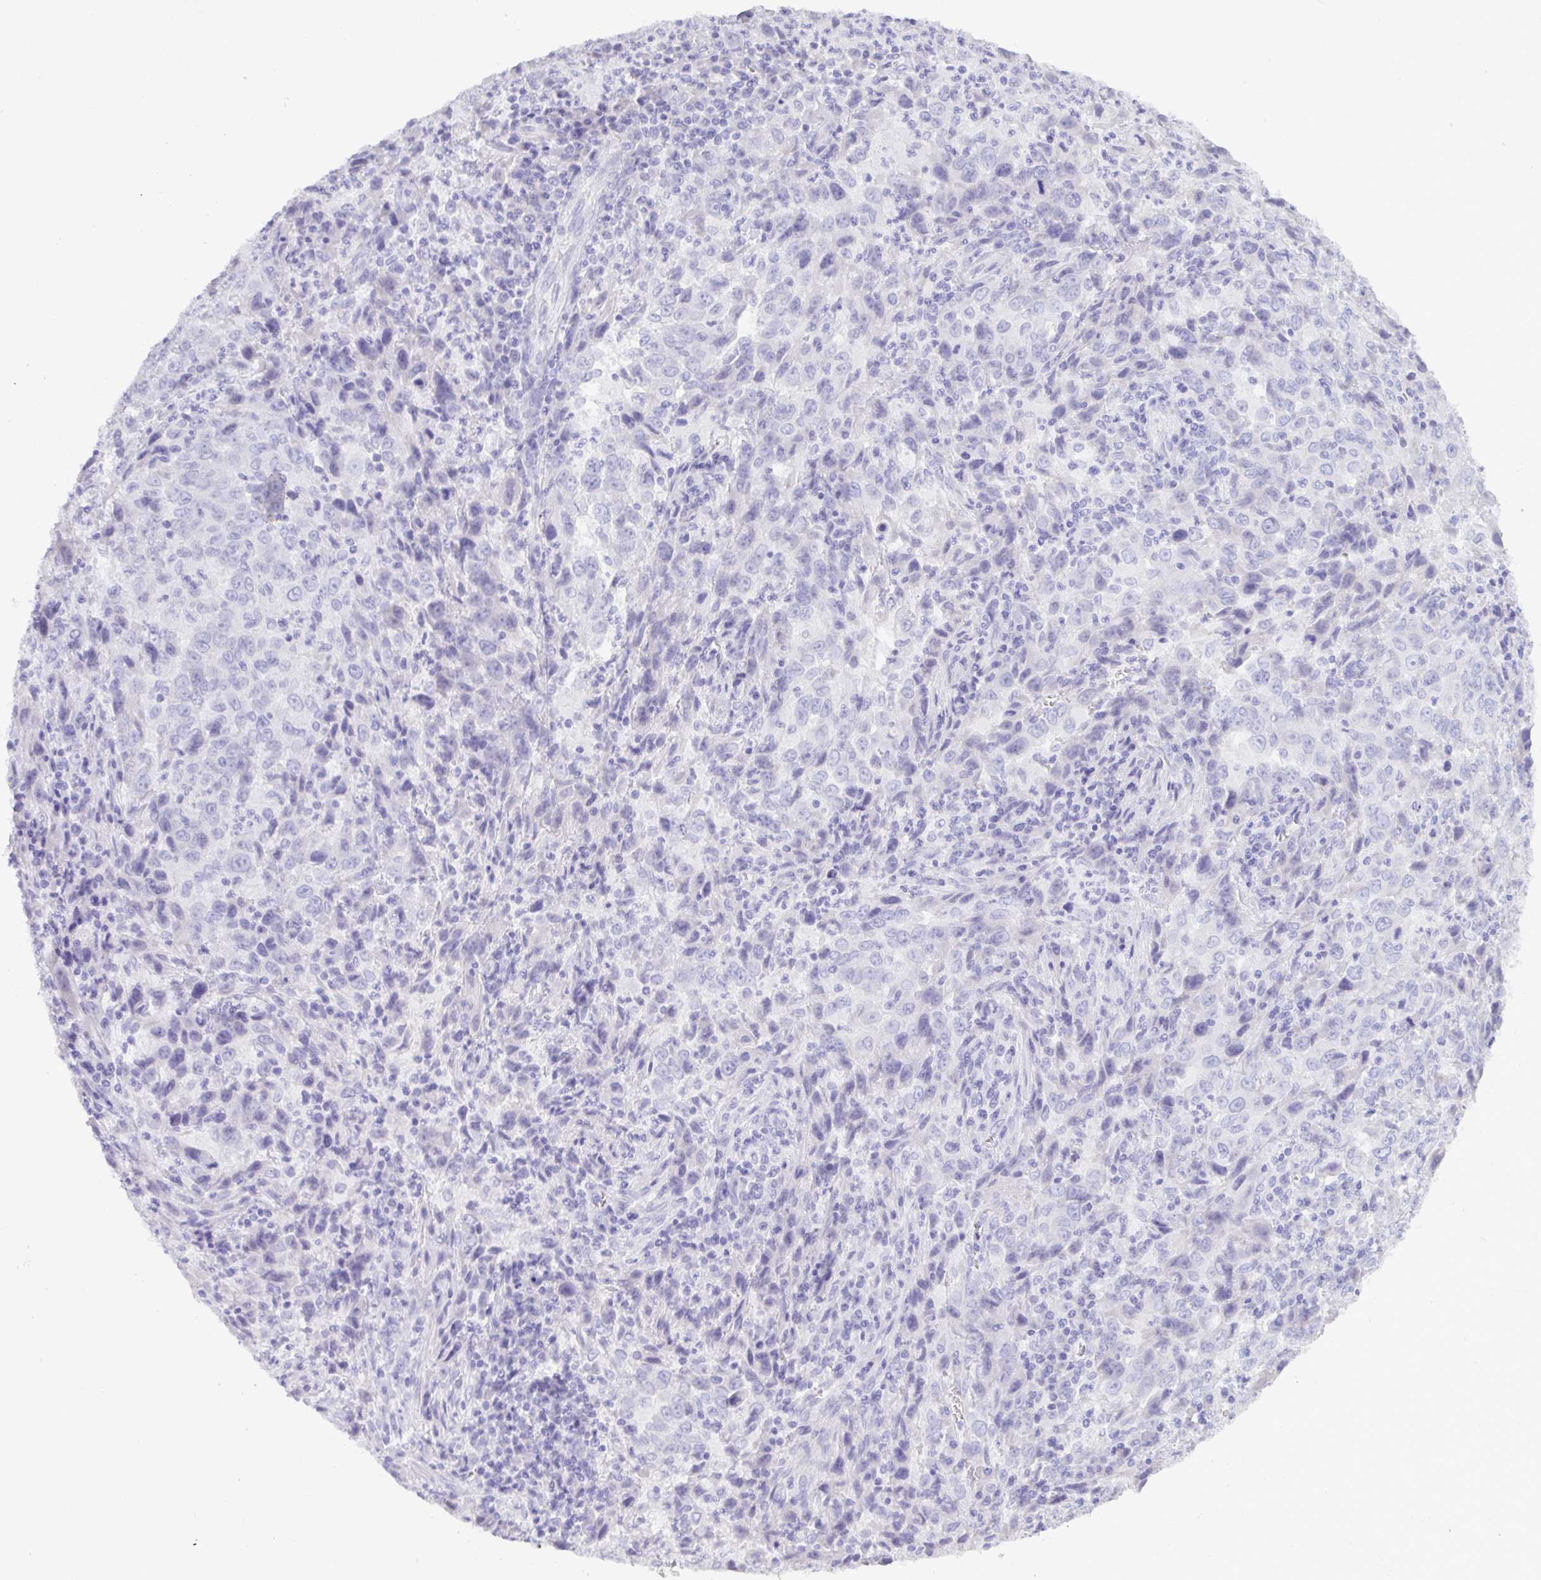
{"staining": {"intensity": "negative", "quantity": "none", "location": "none"}, "tissue": "lung cancer", "cell_type": "Tumor cells", "image_type": "cancer", "snomed": [{"axis": "morphology", "description": "Adenocarcinoma, NOS"}, {"axis": "topography", "description": "Lung"}], "caption": "High power microscopy photomicrograph of an immunohistochemistry (IHC) image of adenocarcinoma (lung), revealing no significant expression in tumor cells.", "gene": "C4orf33", "patient": {"sex": "male", "age": 67}}